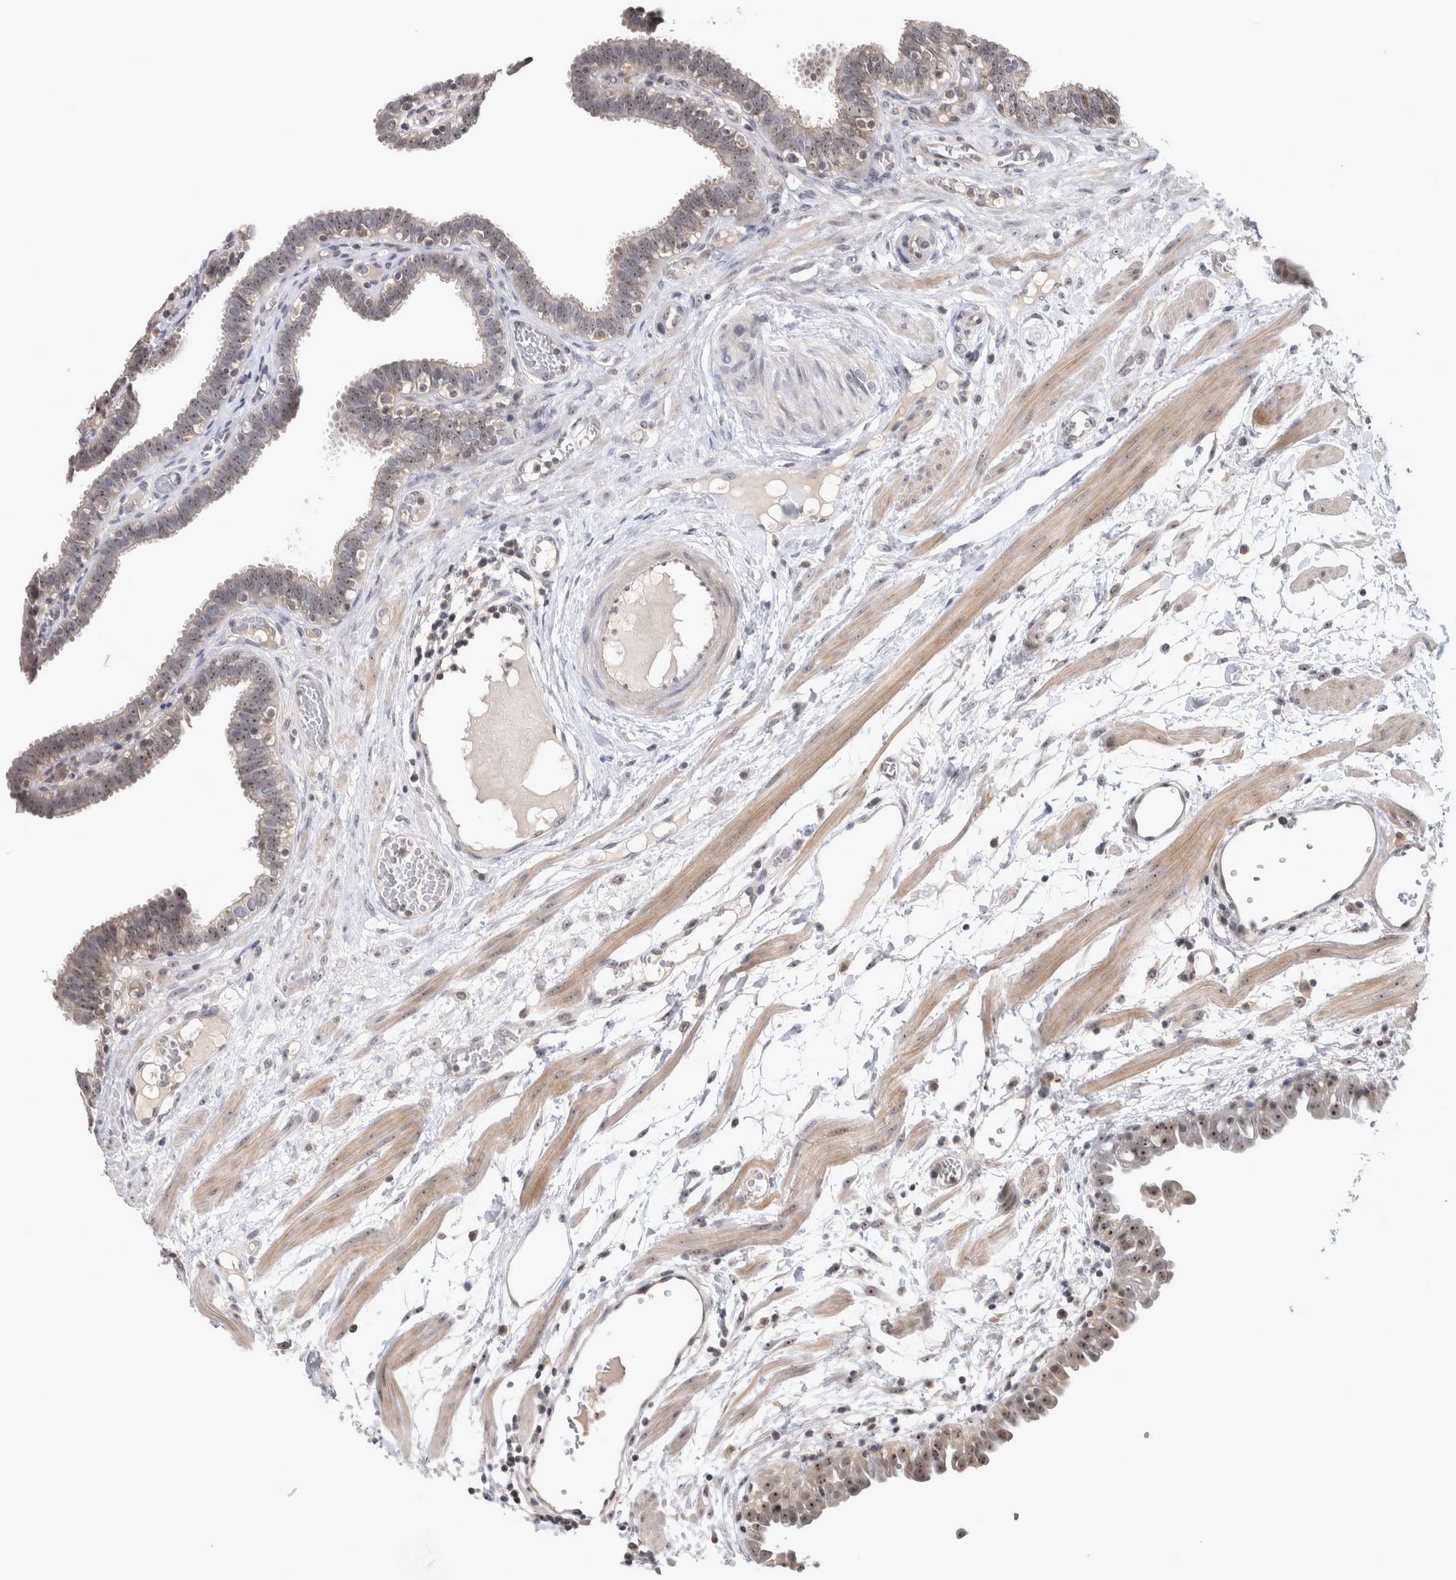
{"staining": {"intensity": "moderate", "quantity": "<25%", "location": "nuclear"}, "tissue": "fallopian tube", "cell_type": "Glandular cells", "image_type": "normal", "snomed": [{"axis": "morphology", "description": "Normal tissue, NOS"}, {"axis": "topography", "description": "Fallopian tube"}, {"axis": "topography", "description": "Placenta"}], "caption": "Immunohistochemistry (IHC) micrograph of unremarkable fallopian tube: human fallopian tube stained using IHC reveals low levels of moderate protein expression localized specifically in the nuclear of glandular cells, appearing as a nuclear brown color.", "gene": "RBM28", "patient": {"sex": "female", "age": 32}}